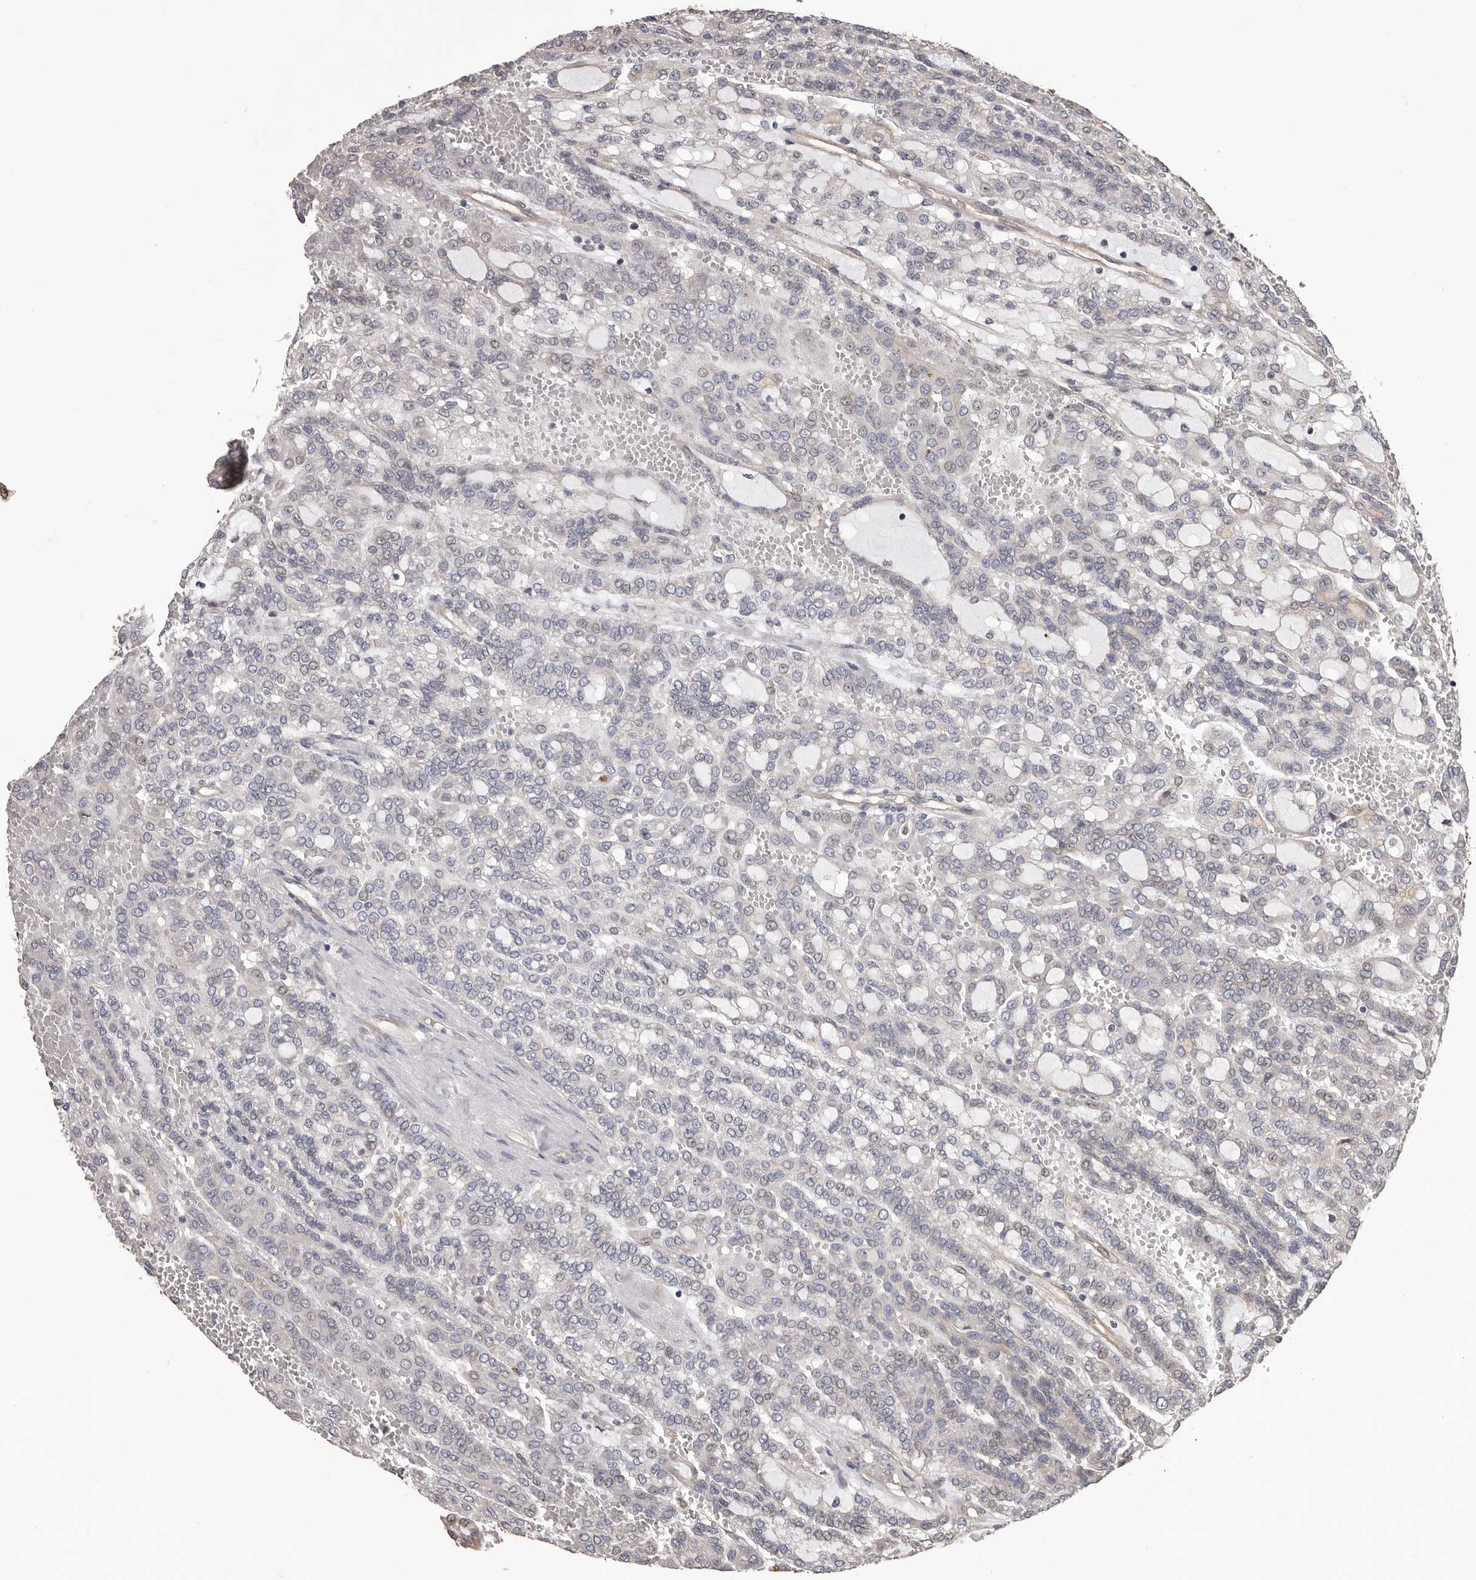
{"staining": {"intensity": "negative", "quantity": "none", "location": "none"}, "tissue": "renal cancer", "cell_type": "Tumor cells", "image_type": "cancer", "snomed": [{"axis": "morphology", "description": "Adenocarcinoma, NOS"}, {"axis": "topography", "description": "Kidney"}], "caption": "DAB (3,3'-diaminobenzidine) immunohistochemical staining of renal cancer (adenocarcinoma) reveals no significant expression in tumor cells.", "gene": "CEP104", "patient": {"sex": "male", "age": 63}}